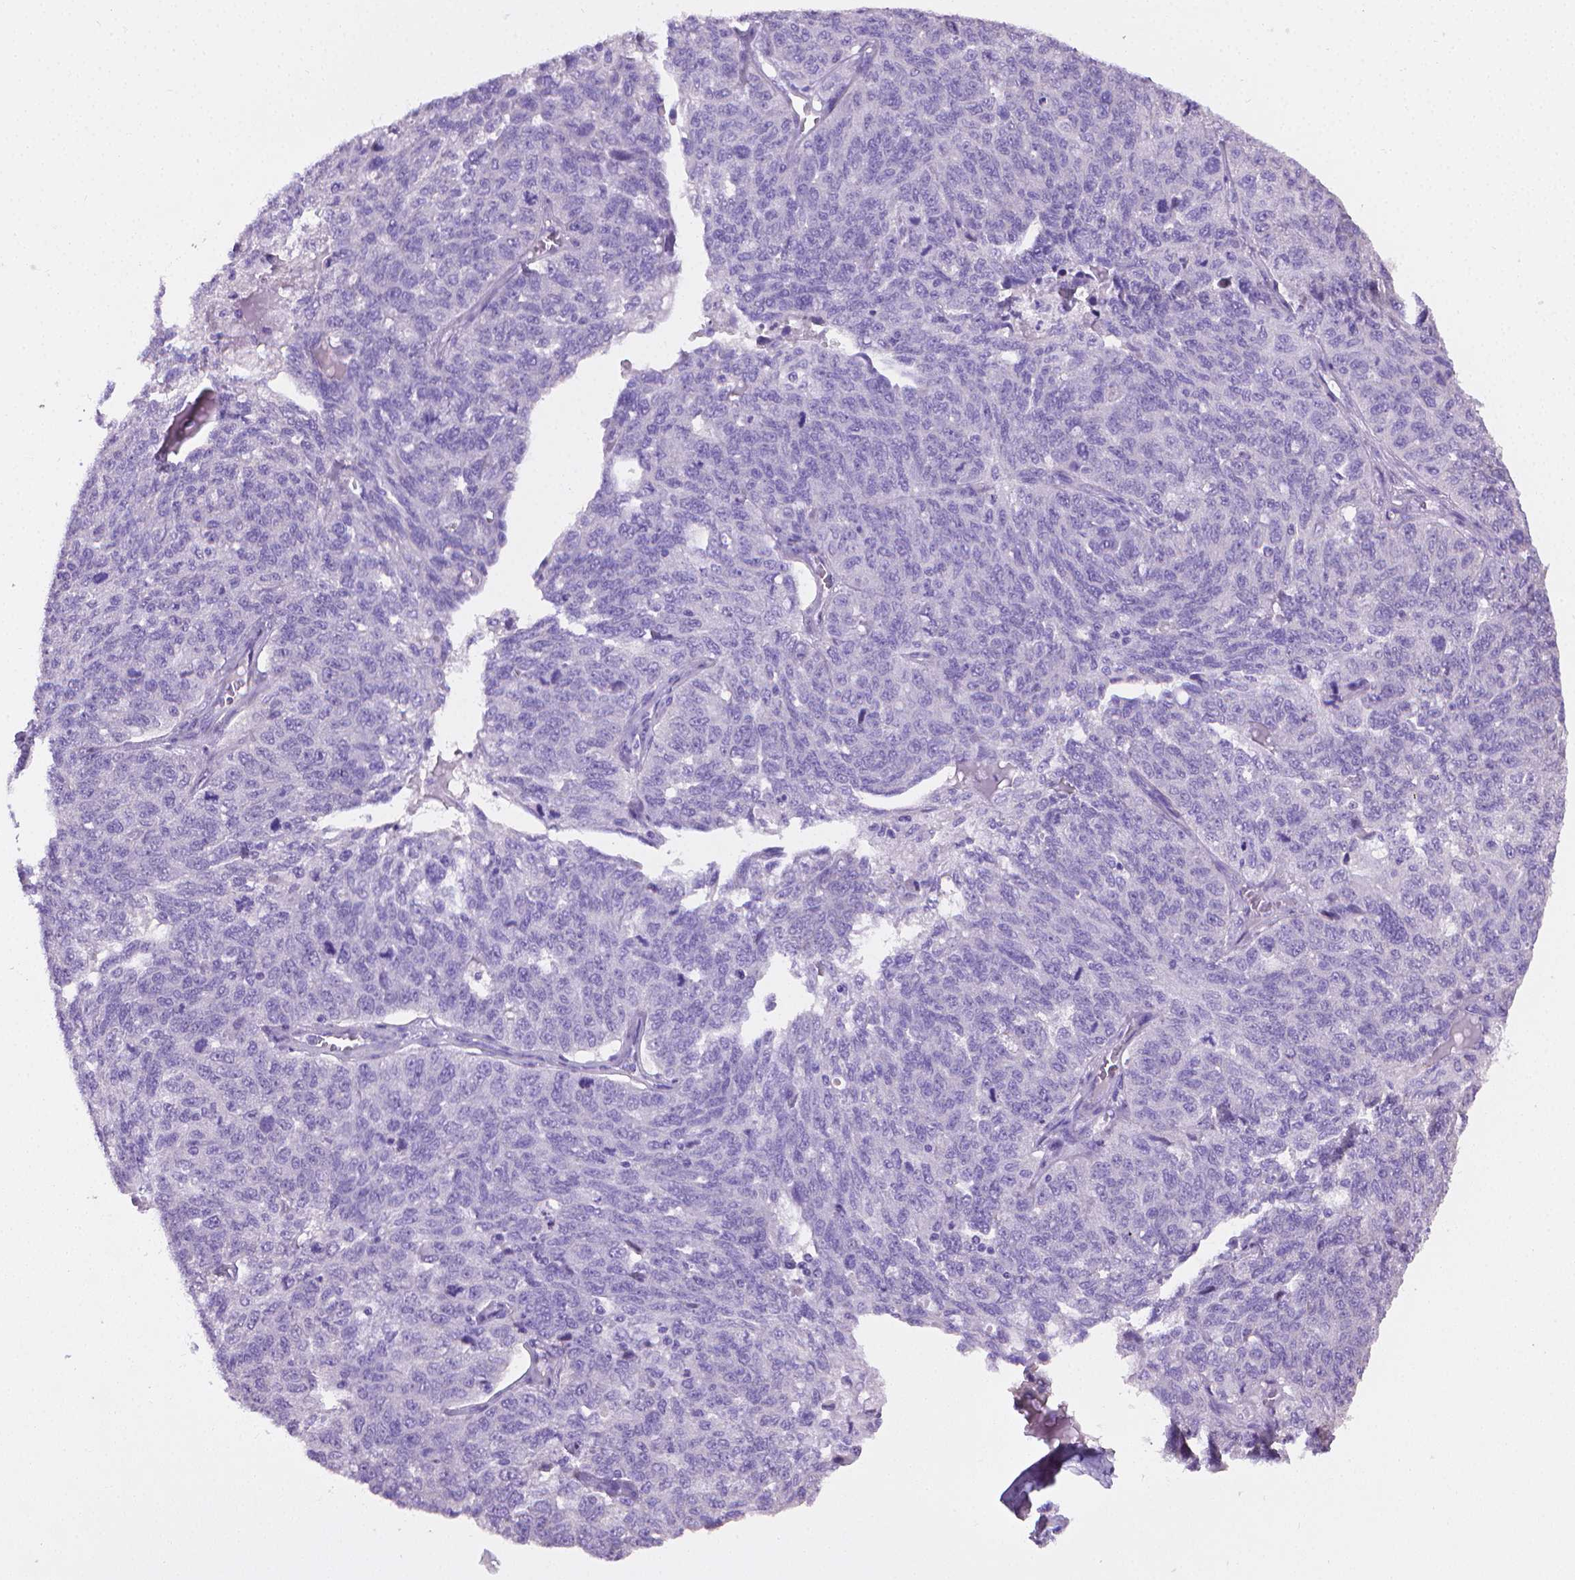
{"staining": {"intensity": "negative", "quantity": "none", "location": "none"}, "tissue": "ovarian cancer", "cell_type": "Tumor cells", "image_type": "cancer", "snomed": [{"axis": "morphology", "description": "Cystadenocarcinoma, serous, NOS"}, {"axis": "topography", "description": "Ovary"}], "caption": "This histopathology image is of ovarian cancer (serous cystadenocarcinoma) stained with immunohistochemistry to label a protein in brown with the nuclei are counter-stained blue. There is no positivity in tumor cells.", "gene": "PNMA2", "patient": {"sex": "female", "age": 71}}